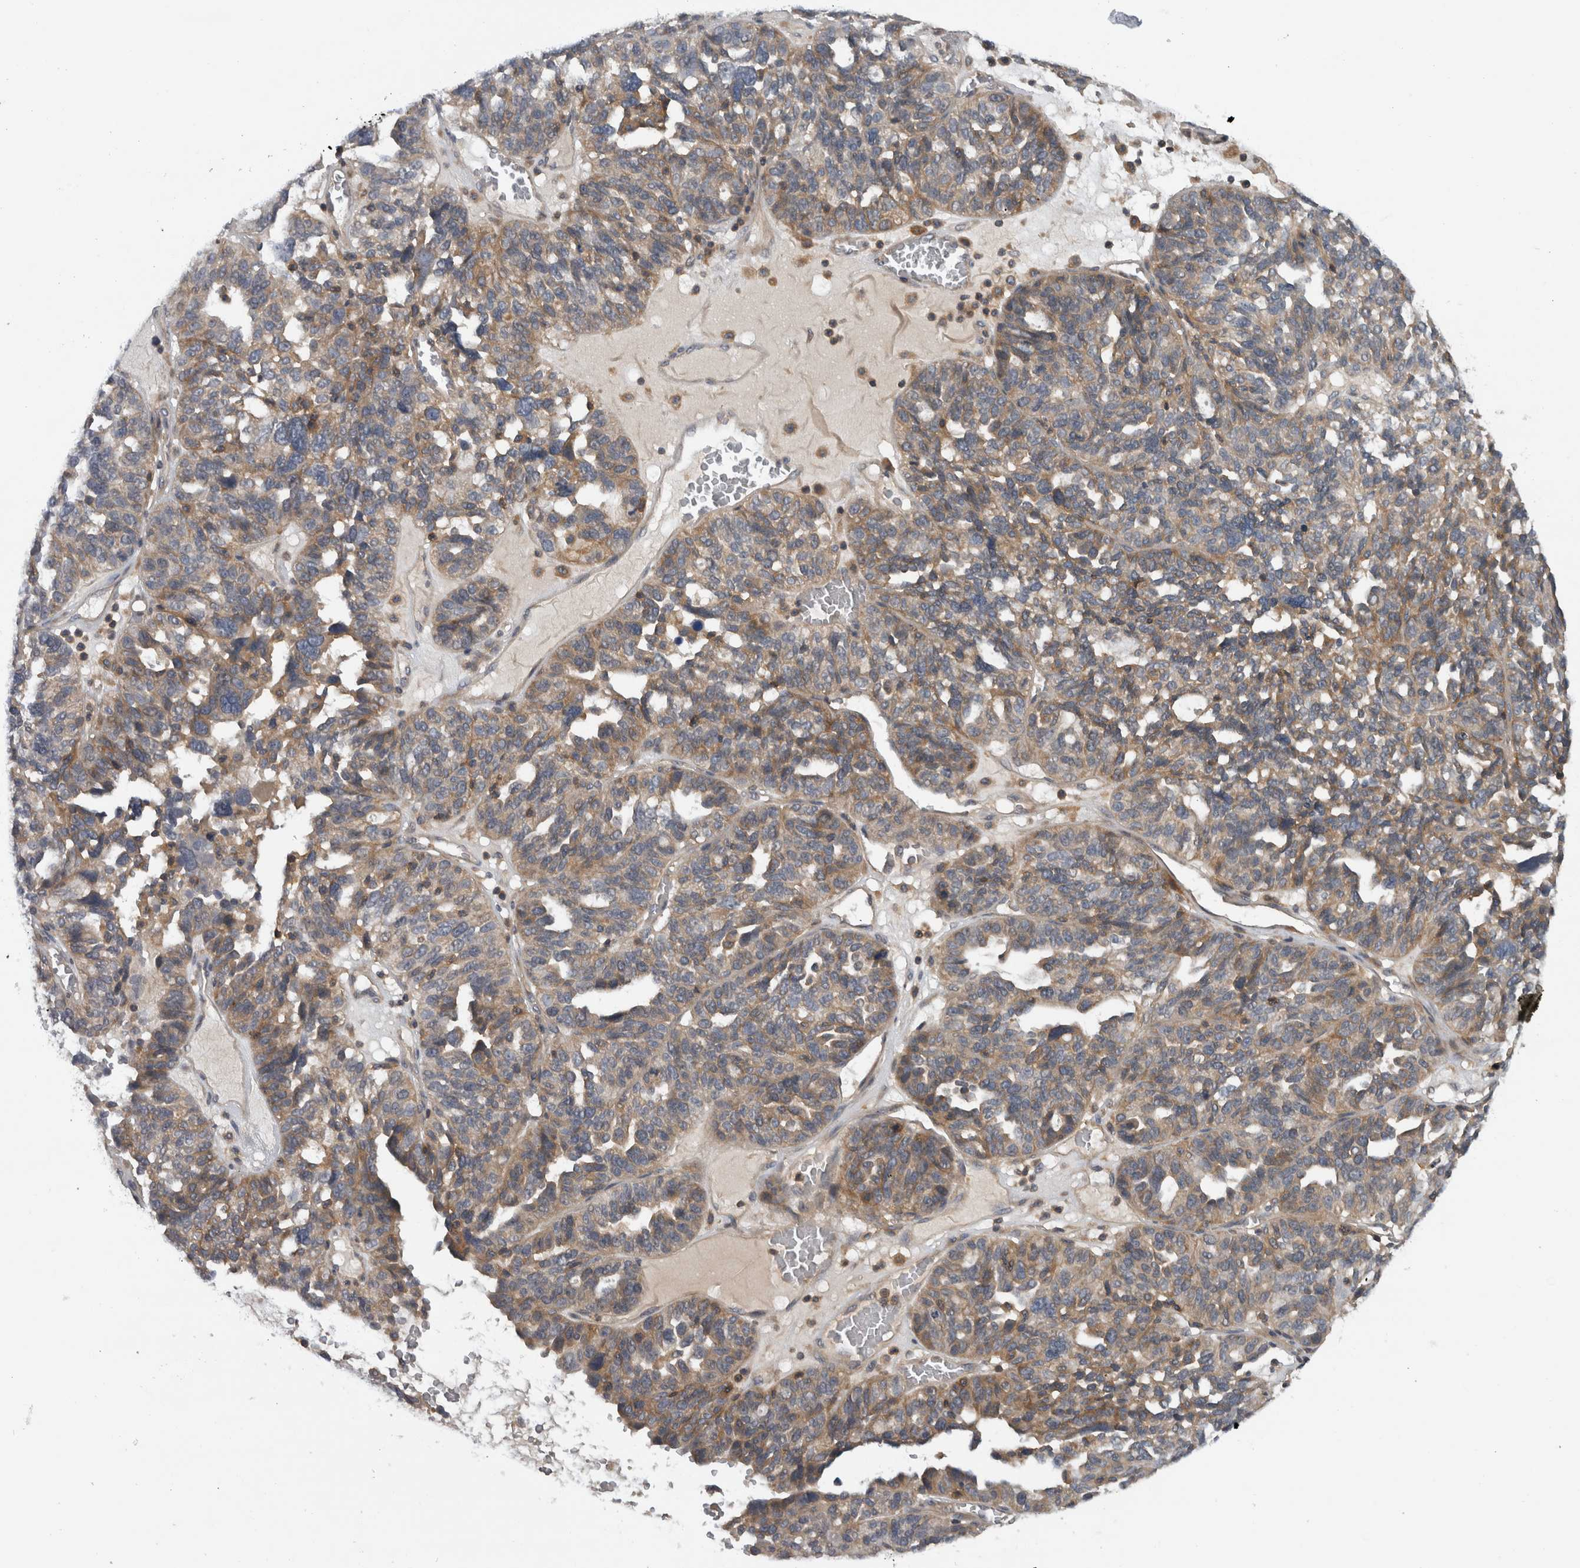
{"staining": {"intensity": "weak", "quantity": ">75%", "location": "cytoplasmic/membranous"}, "tissue": "ovarian cancer", "cell_type": "Tumor cells", "image_type": "cancer", "snomed": [{"axis": "morphology", "description": "Cystadenocarcinoma, serous, NOS"}, {"axis": "topography", "description": "Ovary"}], "caption": "Protein expression analysis of serous cystadenocarcinoma (ovarian) exhibits weak cytoplasmic/membranous staining in about >75% of tumor cells.", "gene": "SCARA5", "patient": {"sex": "female", "age": 59}}